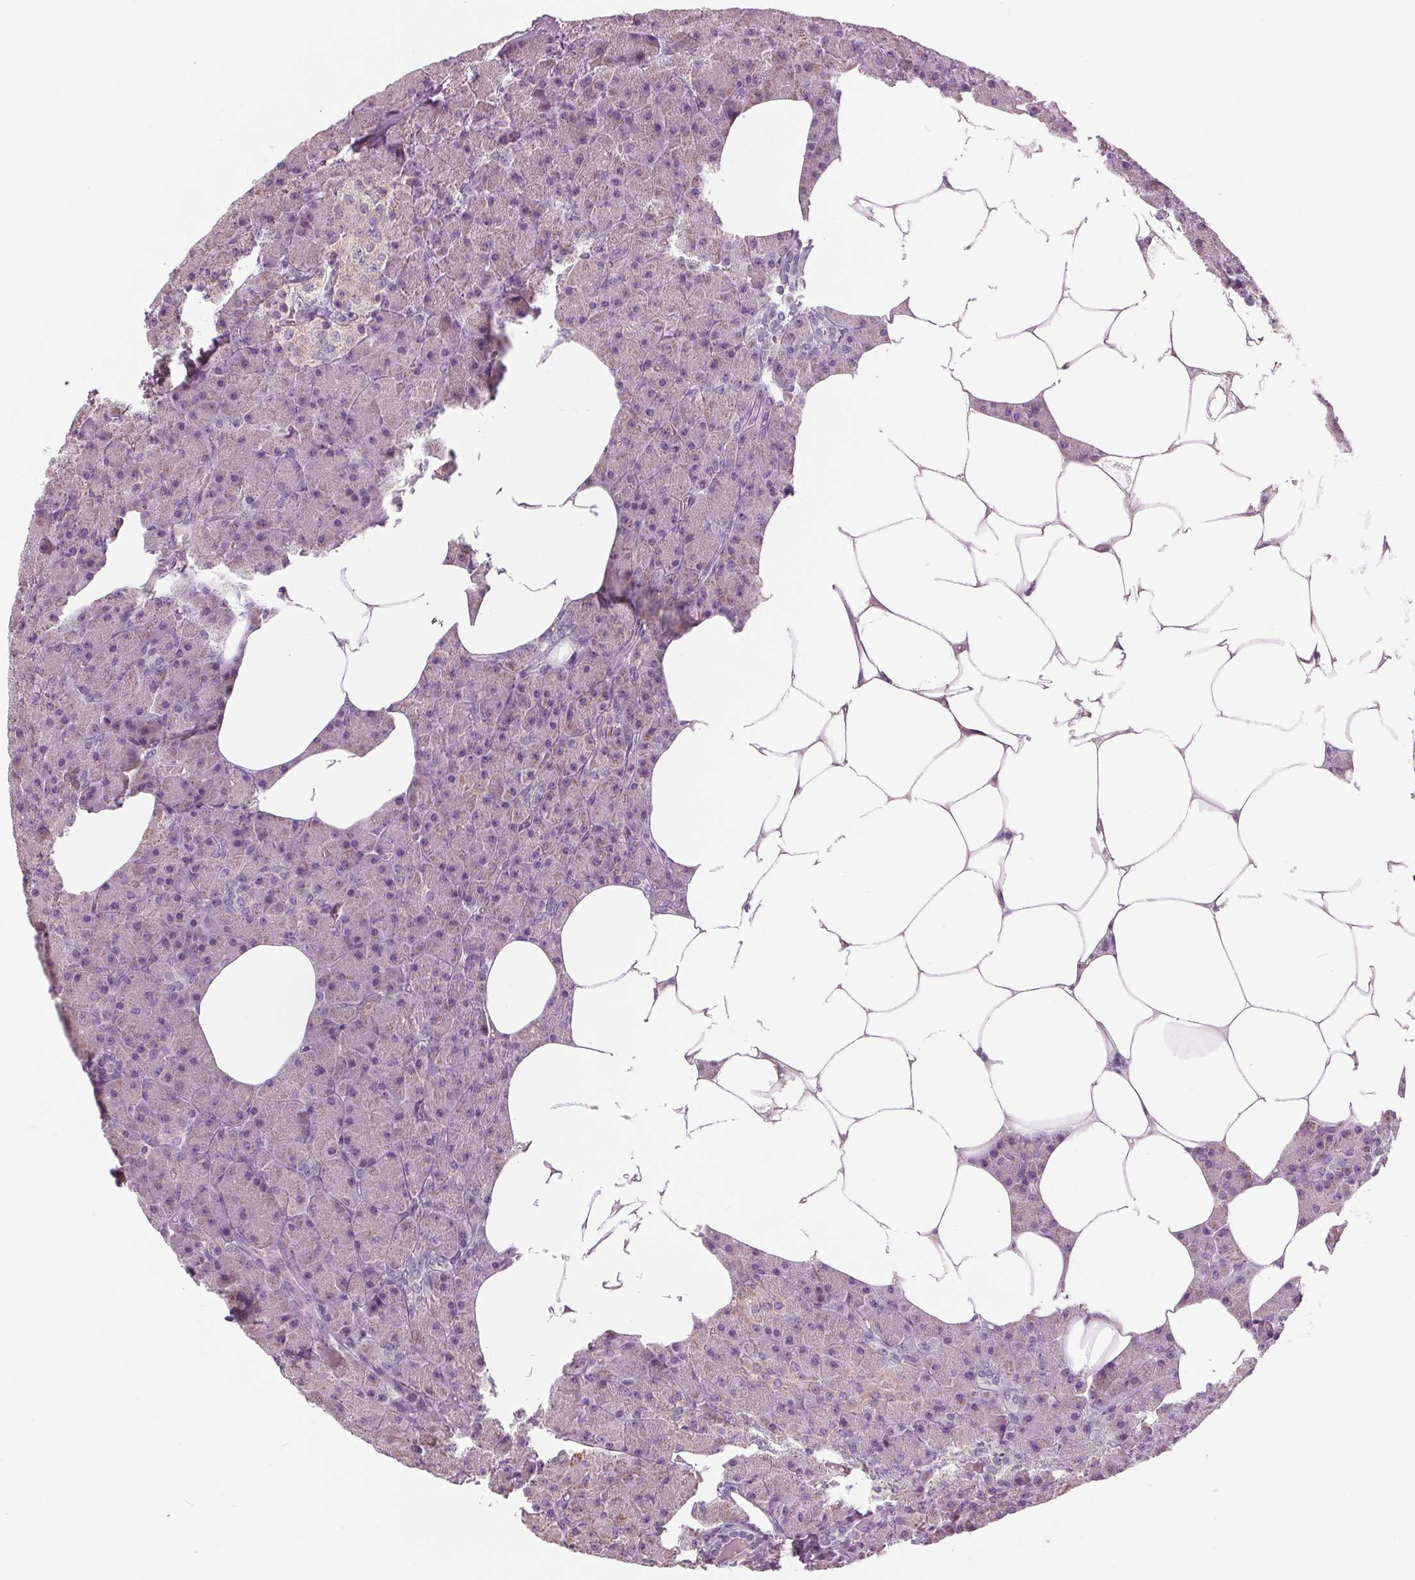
{"staining": {"intensity": "weak", "quantity": "<25%", "location": "cytoplasmic/membranous"}, "tissue": "pancreas", "cell_type": "Exocrine glandular cells", "image_type": "normal", "snomed": [{"axis": "morphology", "description": "Normal tissue, NOS"}, {"axis": "topography", "description": "Pancreas"}], "caption": "Exocrine glandular cells are negative for protein expression in benign human pancreas. (Brightfield microscopy of DAB (3,3'-diaminobenzidine) IHC at high magnification).", "gene": "SAMD4A", "patient": {"sex": "female", "age": 45}}